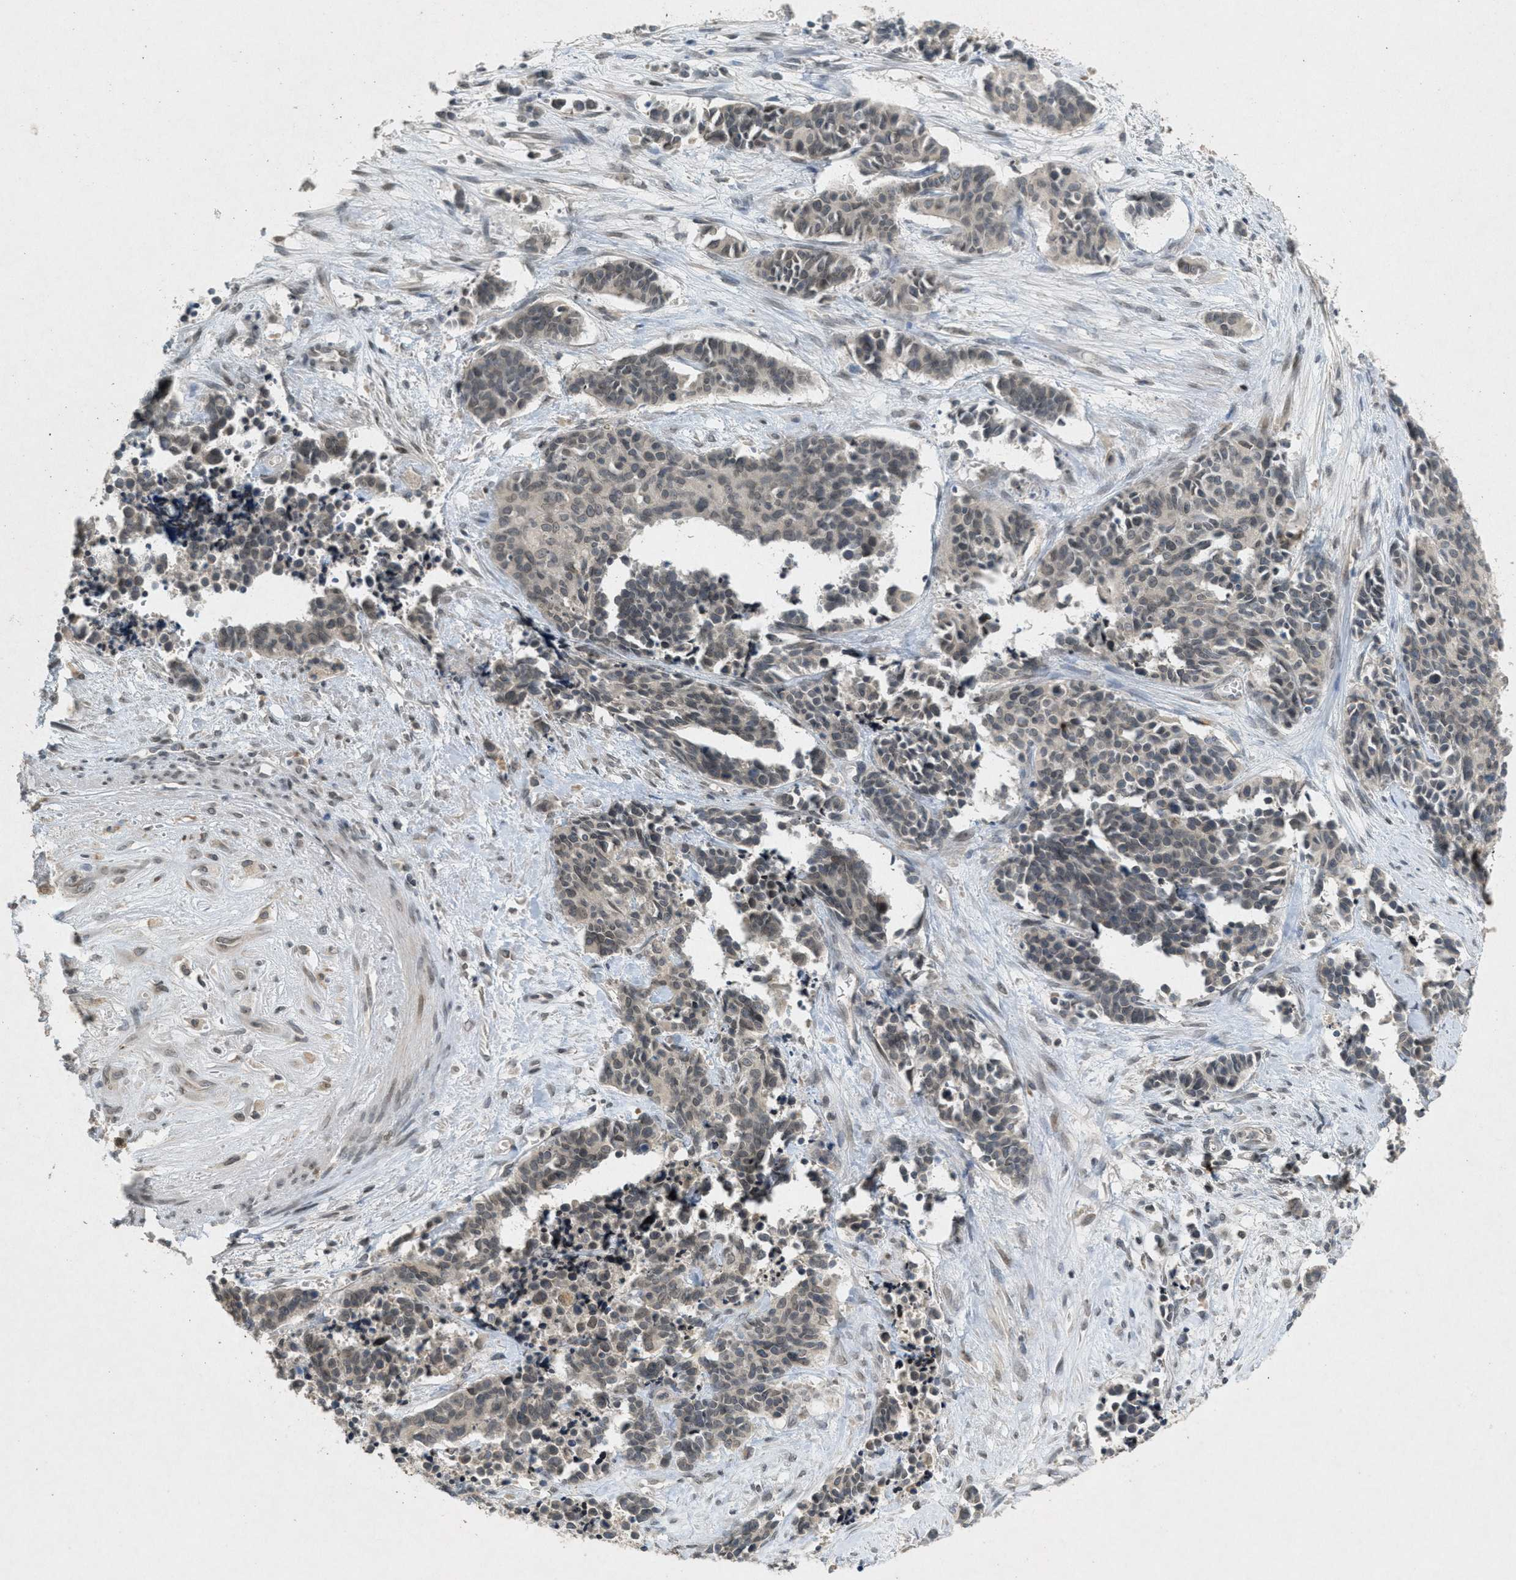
{"staining": {"intensity": "weak", "quantity": "25%-75%", "location": "nuclear"}, "tissue": "cervical cancer", "cell_type": "Tumor cells", "image_type": "cancer", "snomed": [{"axis": "morphology", "description": "Squamous cell carcinoma, NOS"}, {"axis": "topography", "description": "Cervix"}], "caption": "Human cervical cancer (squamous cell carcinoma) stained for a protein (brown) shows weak nuclear positive expression in about 25%-75% of tumor cells.", "gene": "ABHD6", "patient": {"sex": "female", "age": 35}}